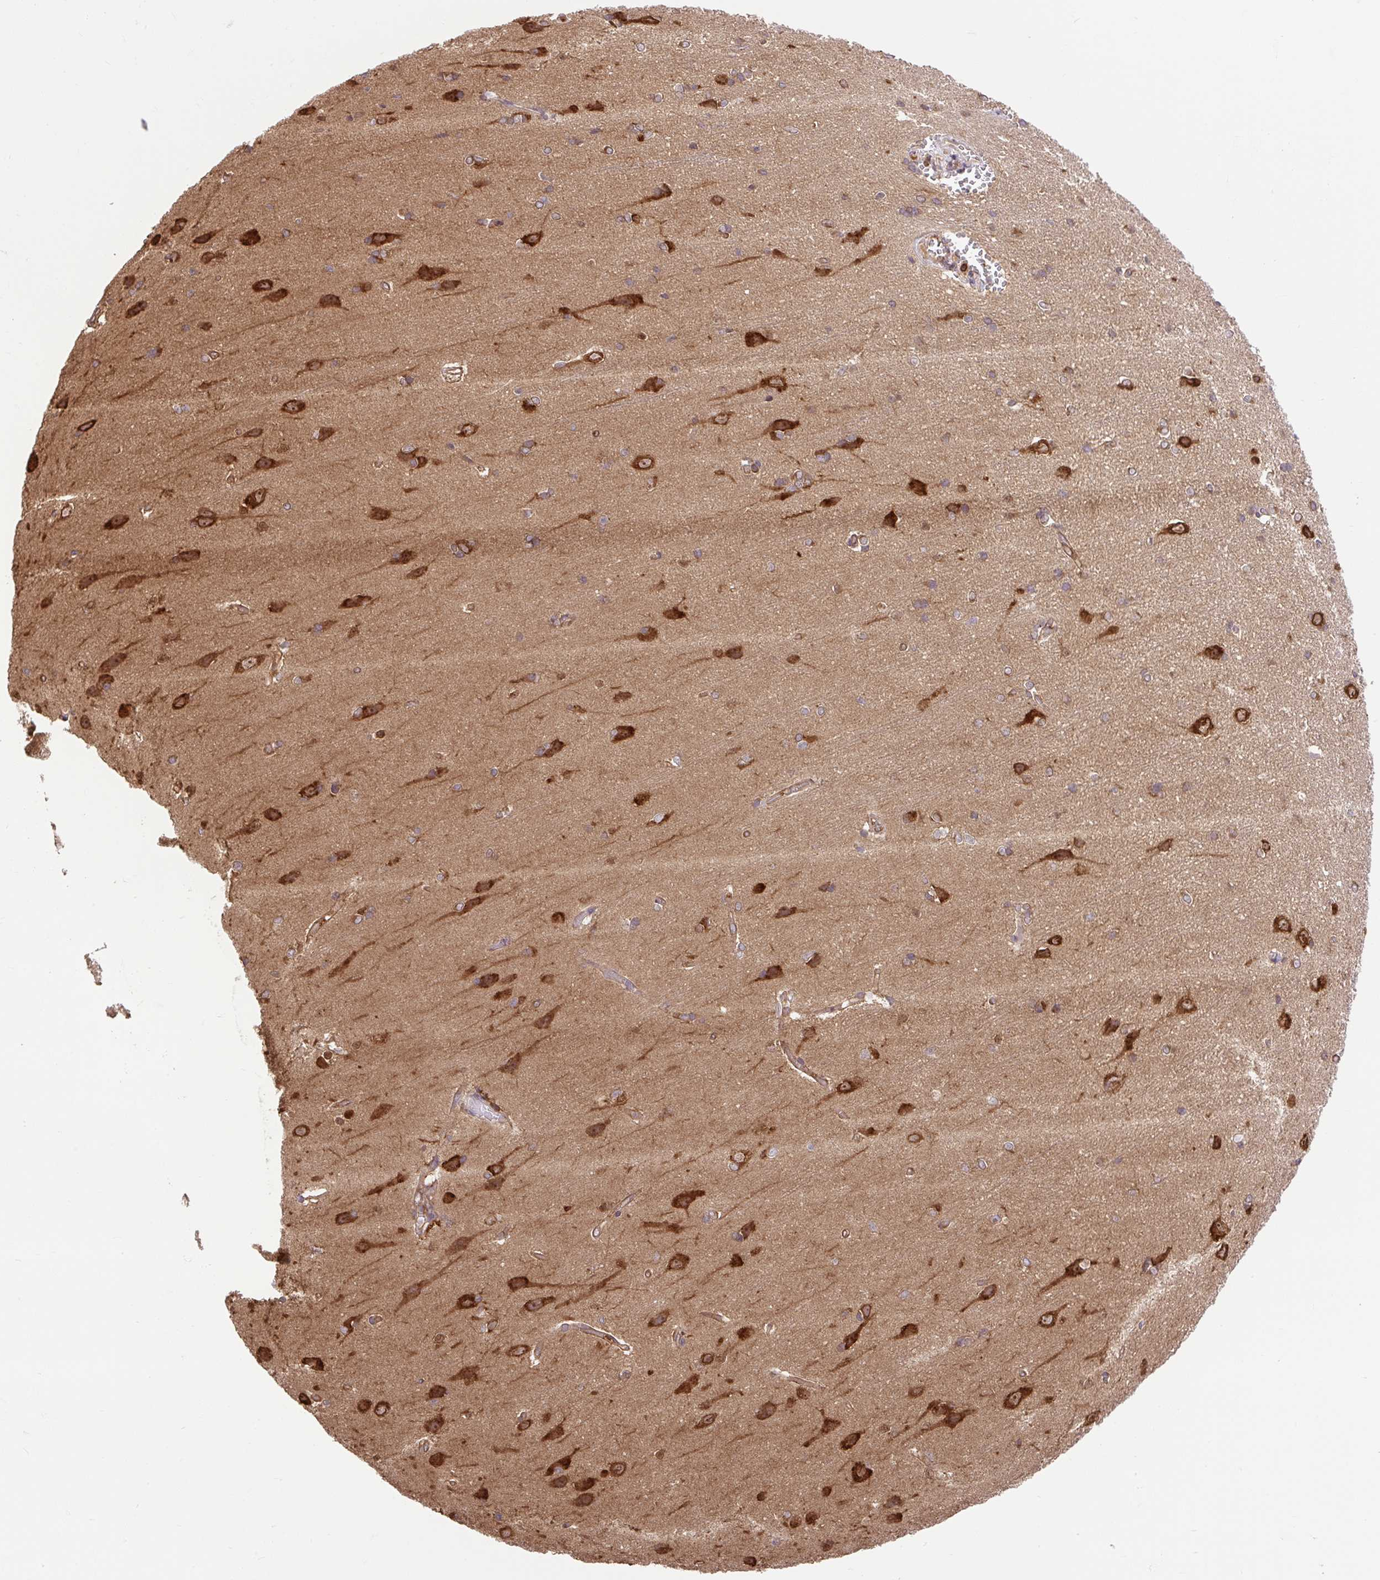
{"staining": {"intensity": "moderate", "quantity": "<25%", "location": "cytoplasmic/membranous"}, "tissue": "cerebral cortex", "cell_type": "Endothelial cells", "image_type": "normal", "snomed": [{"axis": "morphology", "description": "Normal tissue, NOS"}, {"axis": "topography", "description": "Cerebral cortex"}], "caption": "Cerebral cortex stained with immunohistochemistry displays moderate cytoplasmic/membranous positivity in about <25% of endothelial cells. Immunohistochemistry (ihc) stains the protein in brown and the nuclei are stained blue.", "gene": "PLCG1", "patient": {"sex": "male", "age": 37}}